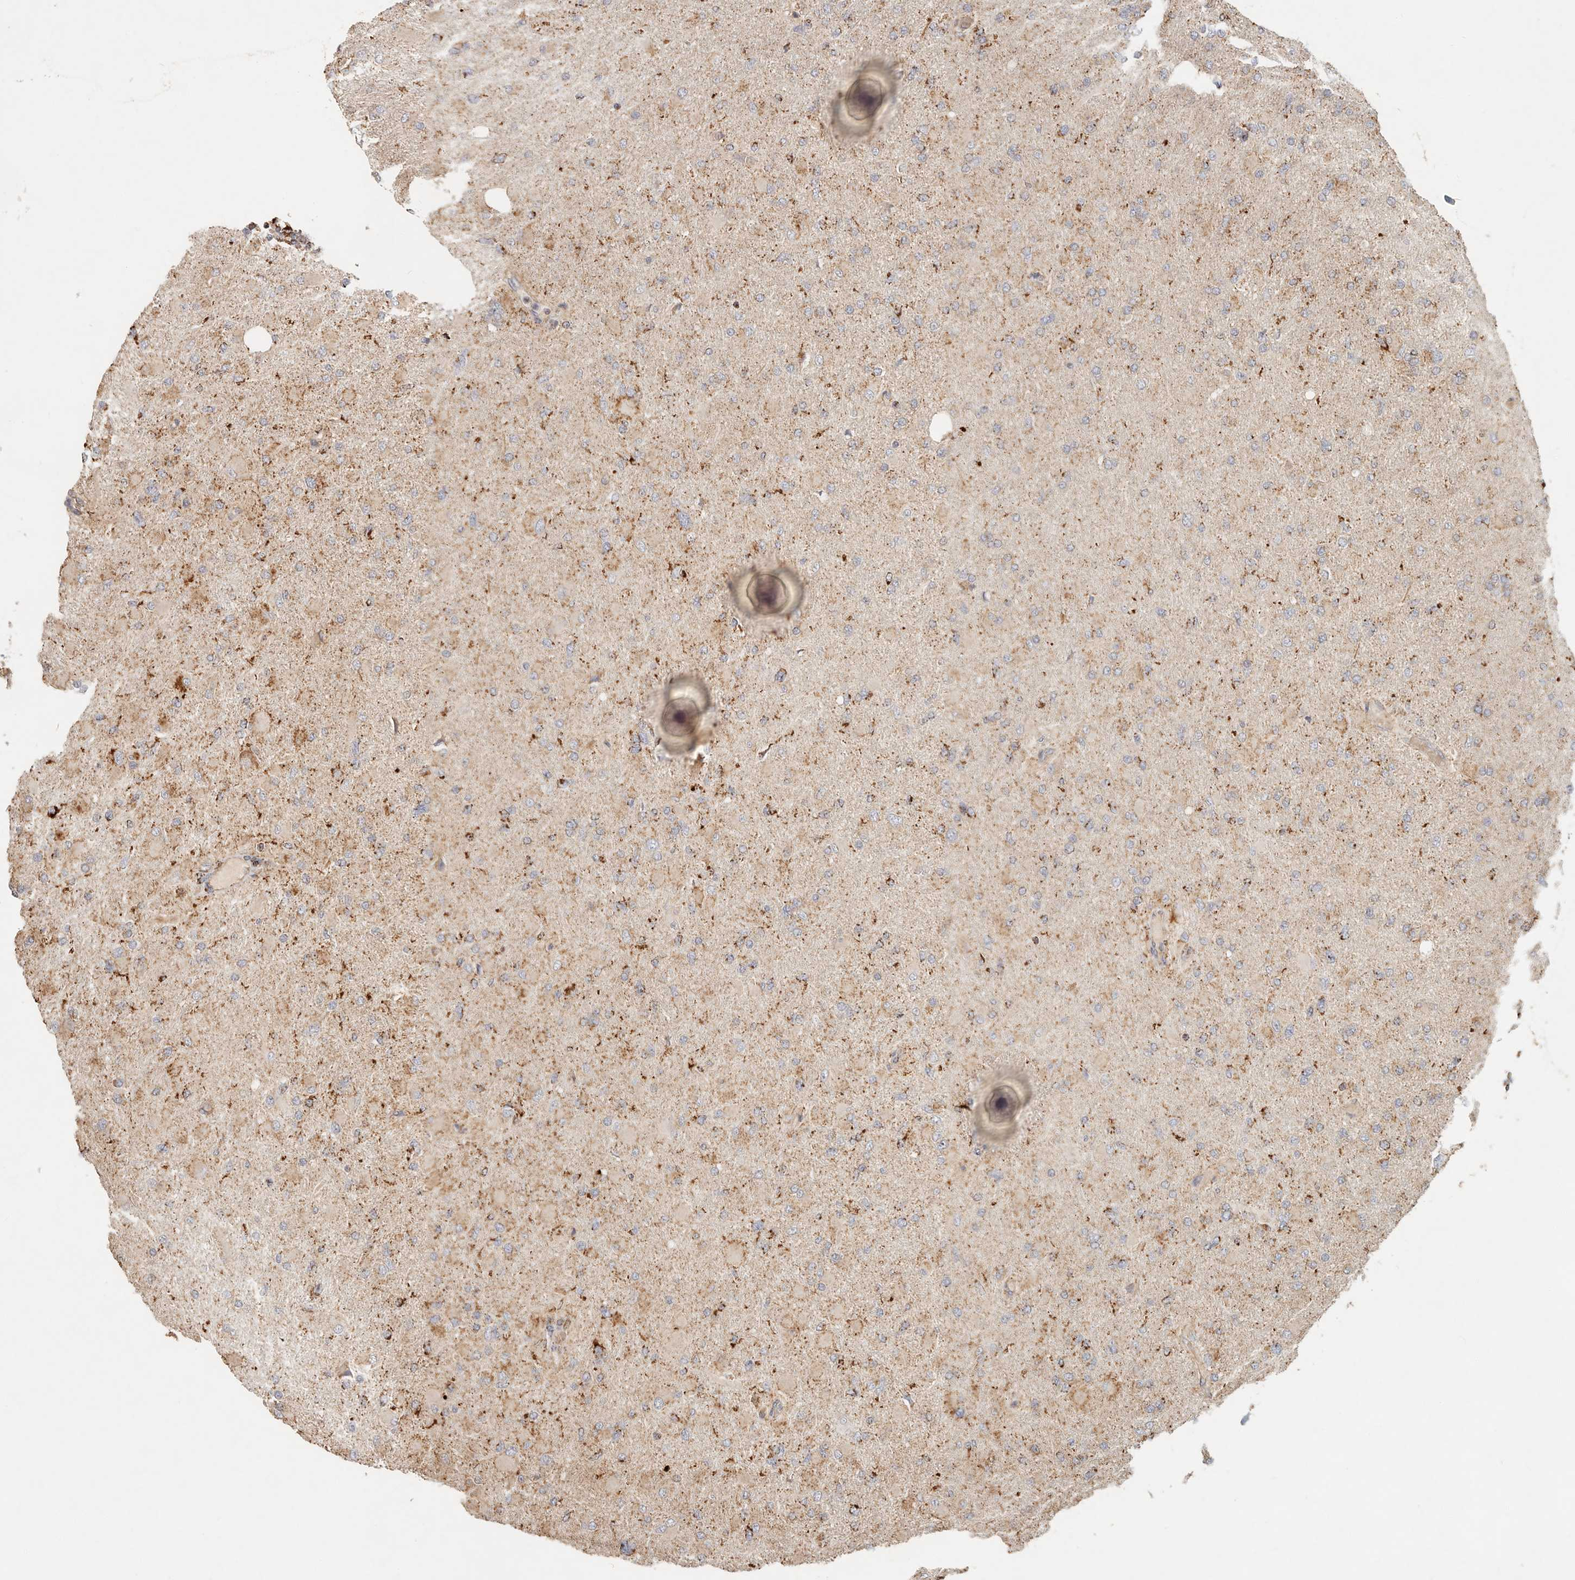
{"staining": {"intensity": "moderate", "quantity": "25%-75%", "location": "cytoplasmic/membranous"}, "tissue": "glioma", "cell_type": "Tumor cells", "image_type": "cancer", "snomed": [{"axis": "morphology", "description": "Glioma, malignant, High grade"}, {"axis": "topography", "description": "Cerebral cortex"}], "caption": "Malignant glioma (high-grade) stained with immunohistochemistry (IHC) reveals moderate cytoplasmic/membranous positivity in about 25%-75% of tumor cells.", "gene": "ARHGEF10L", "patient": {"sex": "female", "age": 36}}